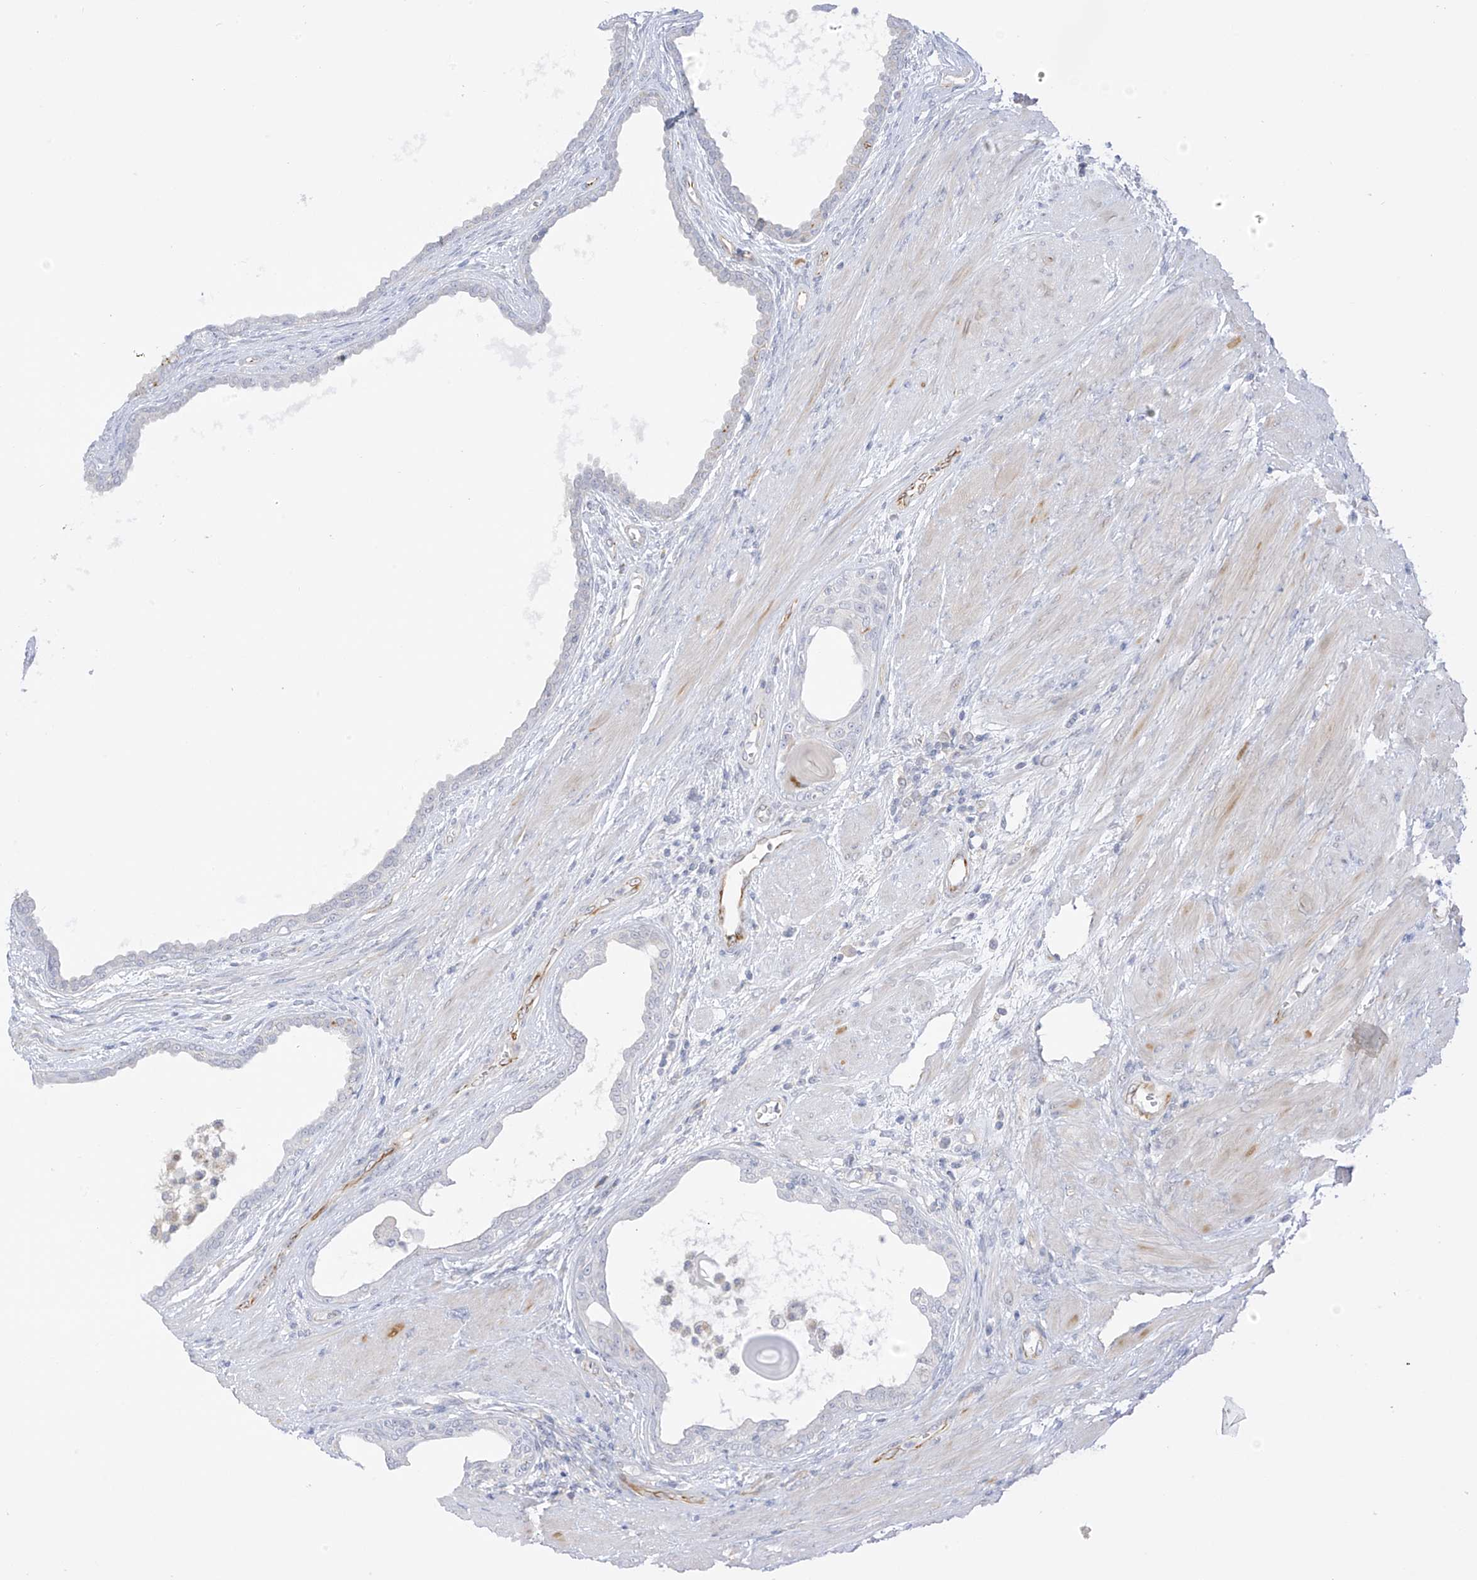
{"staining": {"intensity": "negative", "quantity": "none", "location": "none"}, "tissue": "prostate cancer", "cell_type": "Tumor cells", "image_type": "cancer", "snomed": [{"axis": "morphology", "description": "Normal tissue, NOS"}, {"axis": "morphology", "description": "Adenocarcinoma, Low grade"}, {"axis": "topography", "description": "Prostate"}, {"axis": "topography", "description": "Peripheral nerve tissue"}], "caption": "Adenocarcinoma (low-grade) (prostate) stained for a protein using immunohistochemistry (IHC) exhibits no staining tumor cells.", "gene": "HS6ST2", "patient": {"sex": "male", "age": 71}}